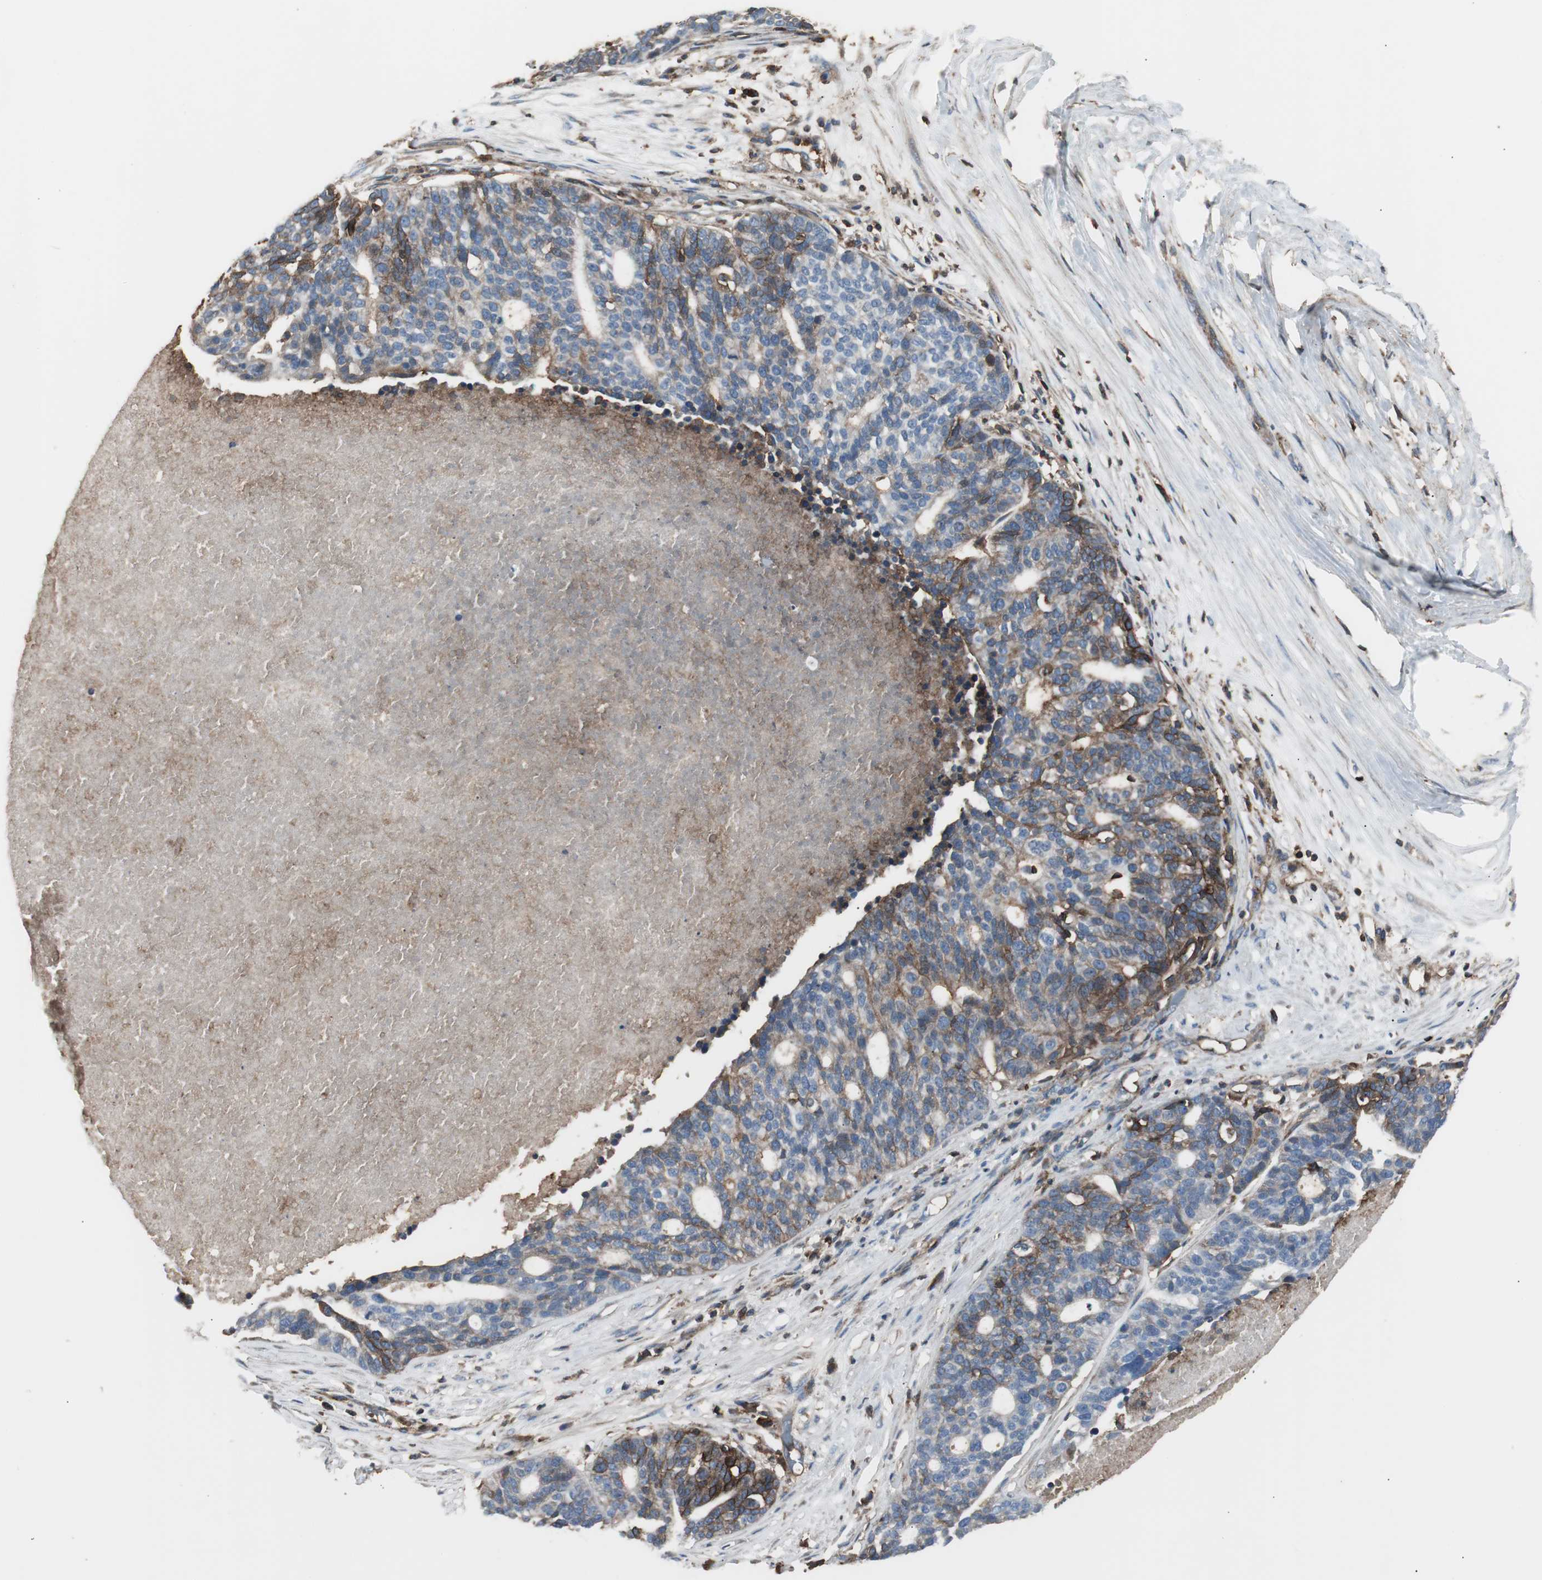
{"staining": {"intensity": "strong", "quantity": "<25%", "location": "cytoplasmic/membranous"}, "tissue": "ovarian cancer", "cell_type": "Tumor cells", "image_type": "cancer", "snomed": [{"axis": "morphology", "description": "Cystadenocarcinoma, serous, NOS"}, {"axis": "topography", "description": "Ovary"}], "caption": "Immunohistochemistry (IHC) image of serous cystadenocarcinoma (ovarian) stained for a protein (brown), which shows medium levels of strong cytoplasmic/membranous positivity in approximately <25% of tumor cells.", "gene": "B2M", "patient": {"sex": "female", "age": 59}}